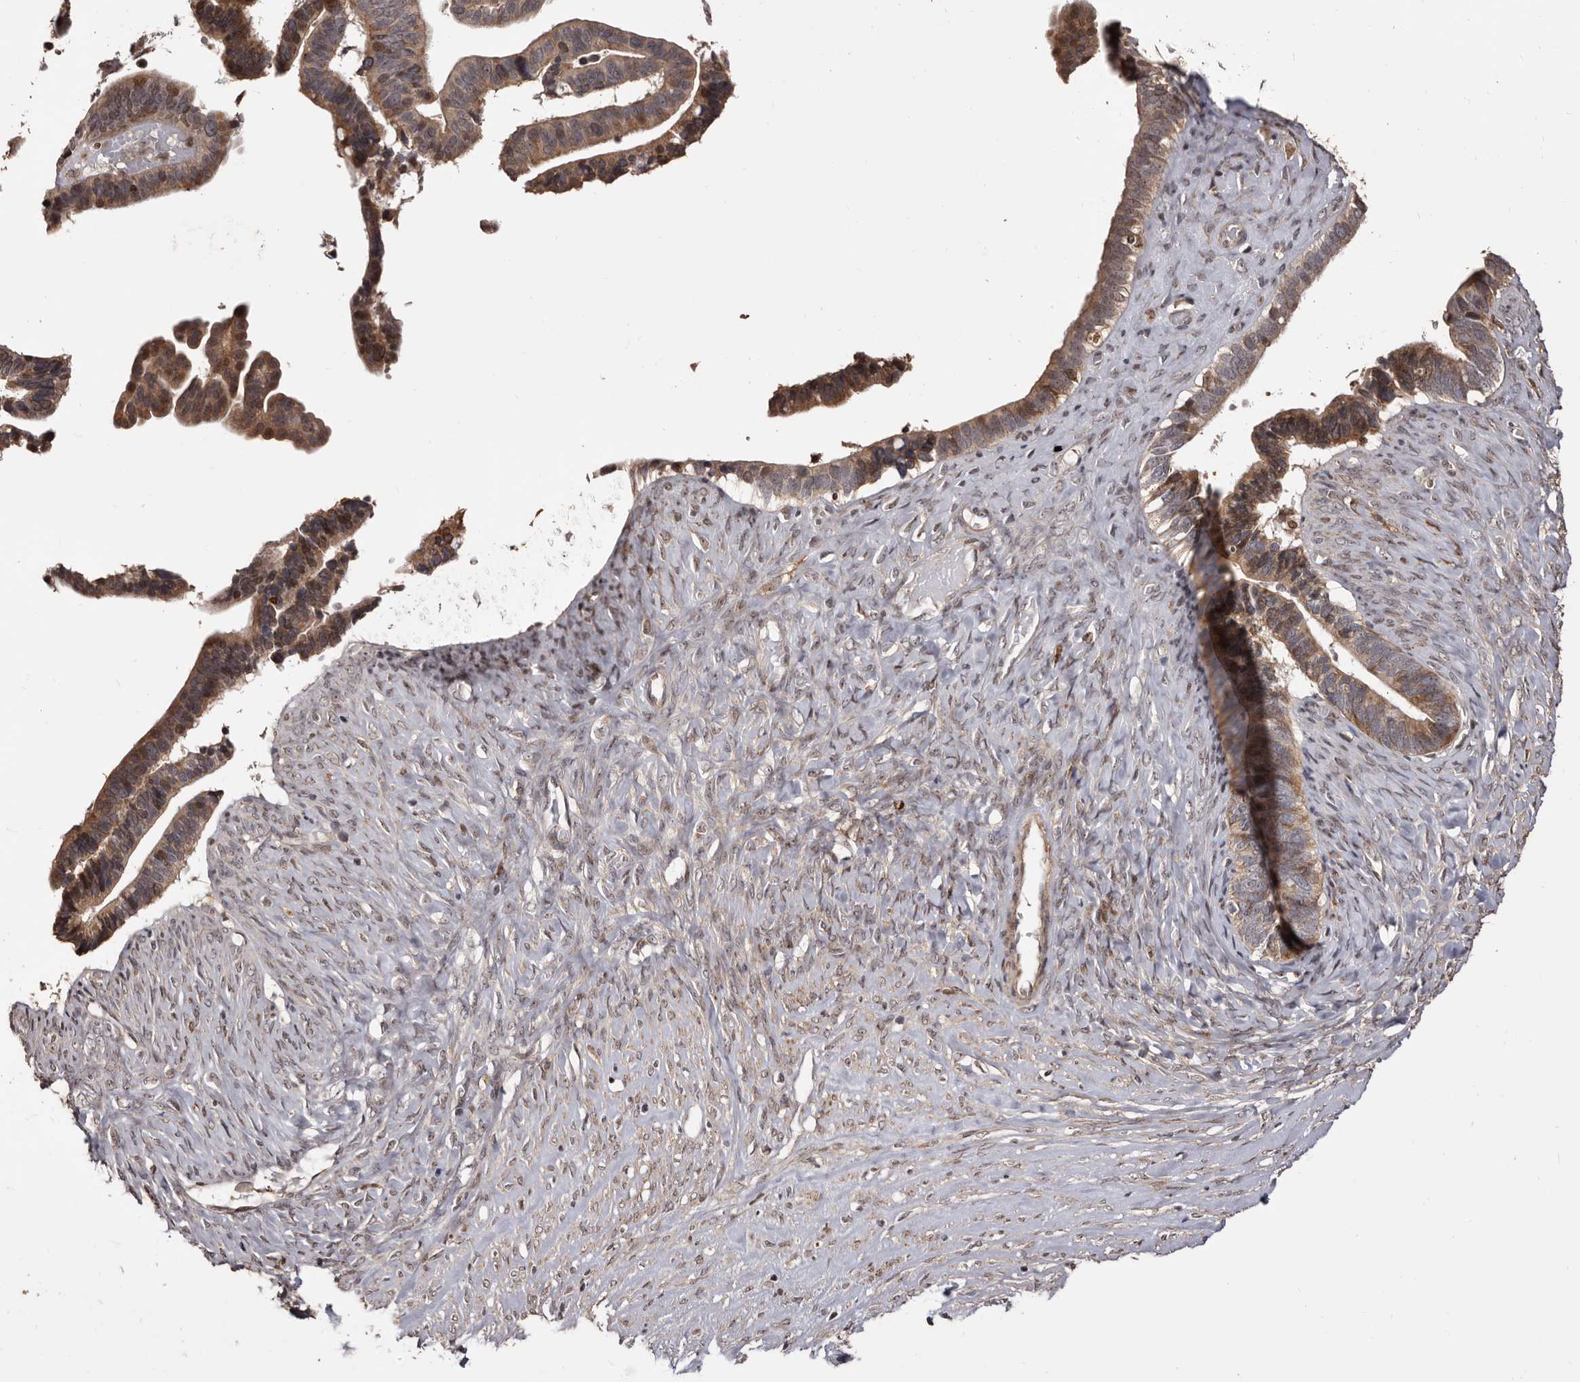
{"staining": {"intensity": "moderate", "quantity": ">75%", "location": "cytoplasmic/membranous"}, "tissue": "ovarian cancer", "cell_type": "Tumor cells", "image_type": "cancer", "snomed": [{"axis": "morphology", "description": "Cystadenocarcinoma, serous, NOS"}, {"axis": "topography", "description": "Ovary"}], "caption": "An image of human ovarian cancer (serous cystadenocarcinoma) stained for a protein shows moderate cytoplasmic/membranous brown staining in tumor cells. The staining was performed using DAB, with brown indicating positive protein expression. Nuclei are stained blue with hematoxylin.", "gene": "ZCCHC7", "patient": {"sex": "female", "age": 56}}